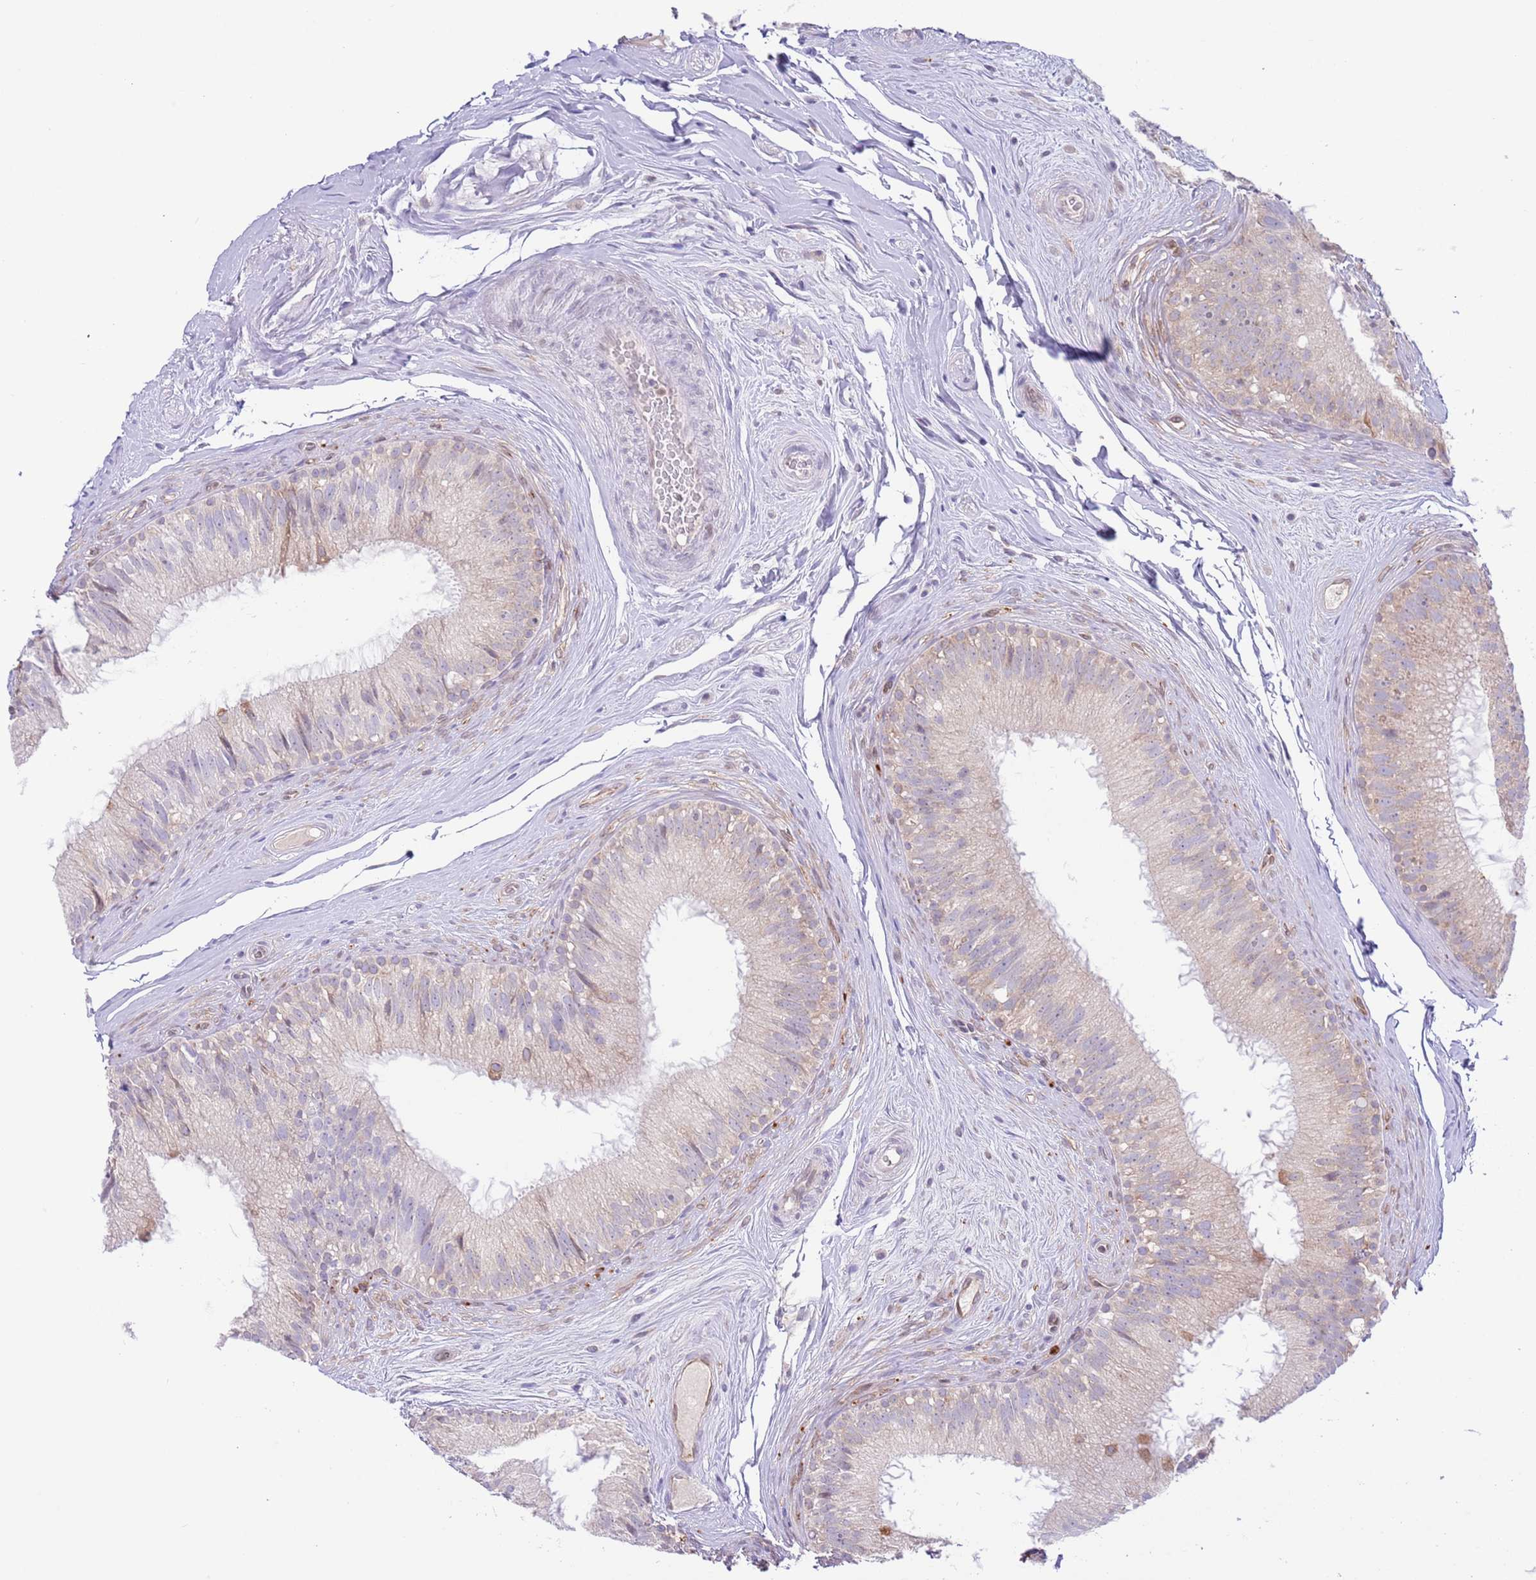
{"staining": {"intensity": "strong", "quantity": "<25%", "location": "cytoplasmic/membranous"}, "tissue": "epididymis", "cell_type": "Glandular cells", "image_type": "normal", "snomed": [{"axis": "morphology", "description": "Normal tissue, NOS"}, {"axis": "topography", "description": "Epididymis"}], "caption": "A micrograph of human epididymis stained for a protein displays strong cytoplasmic/membranous brown staining in glandular cells. The staining is performed using DAB brown chromogen to label protein expression. The nuclei are counter-stained blue using hematoxylin.", "gene": "EBPL", "patient": {"sex": "male", "age": 34}}